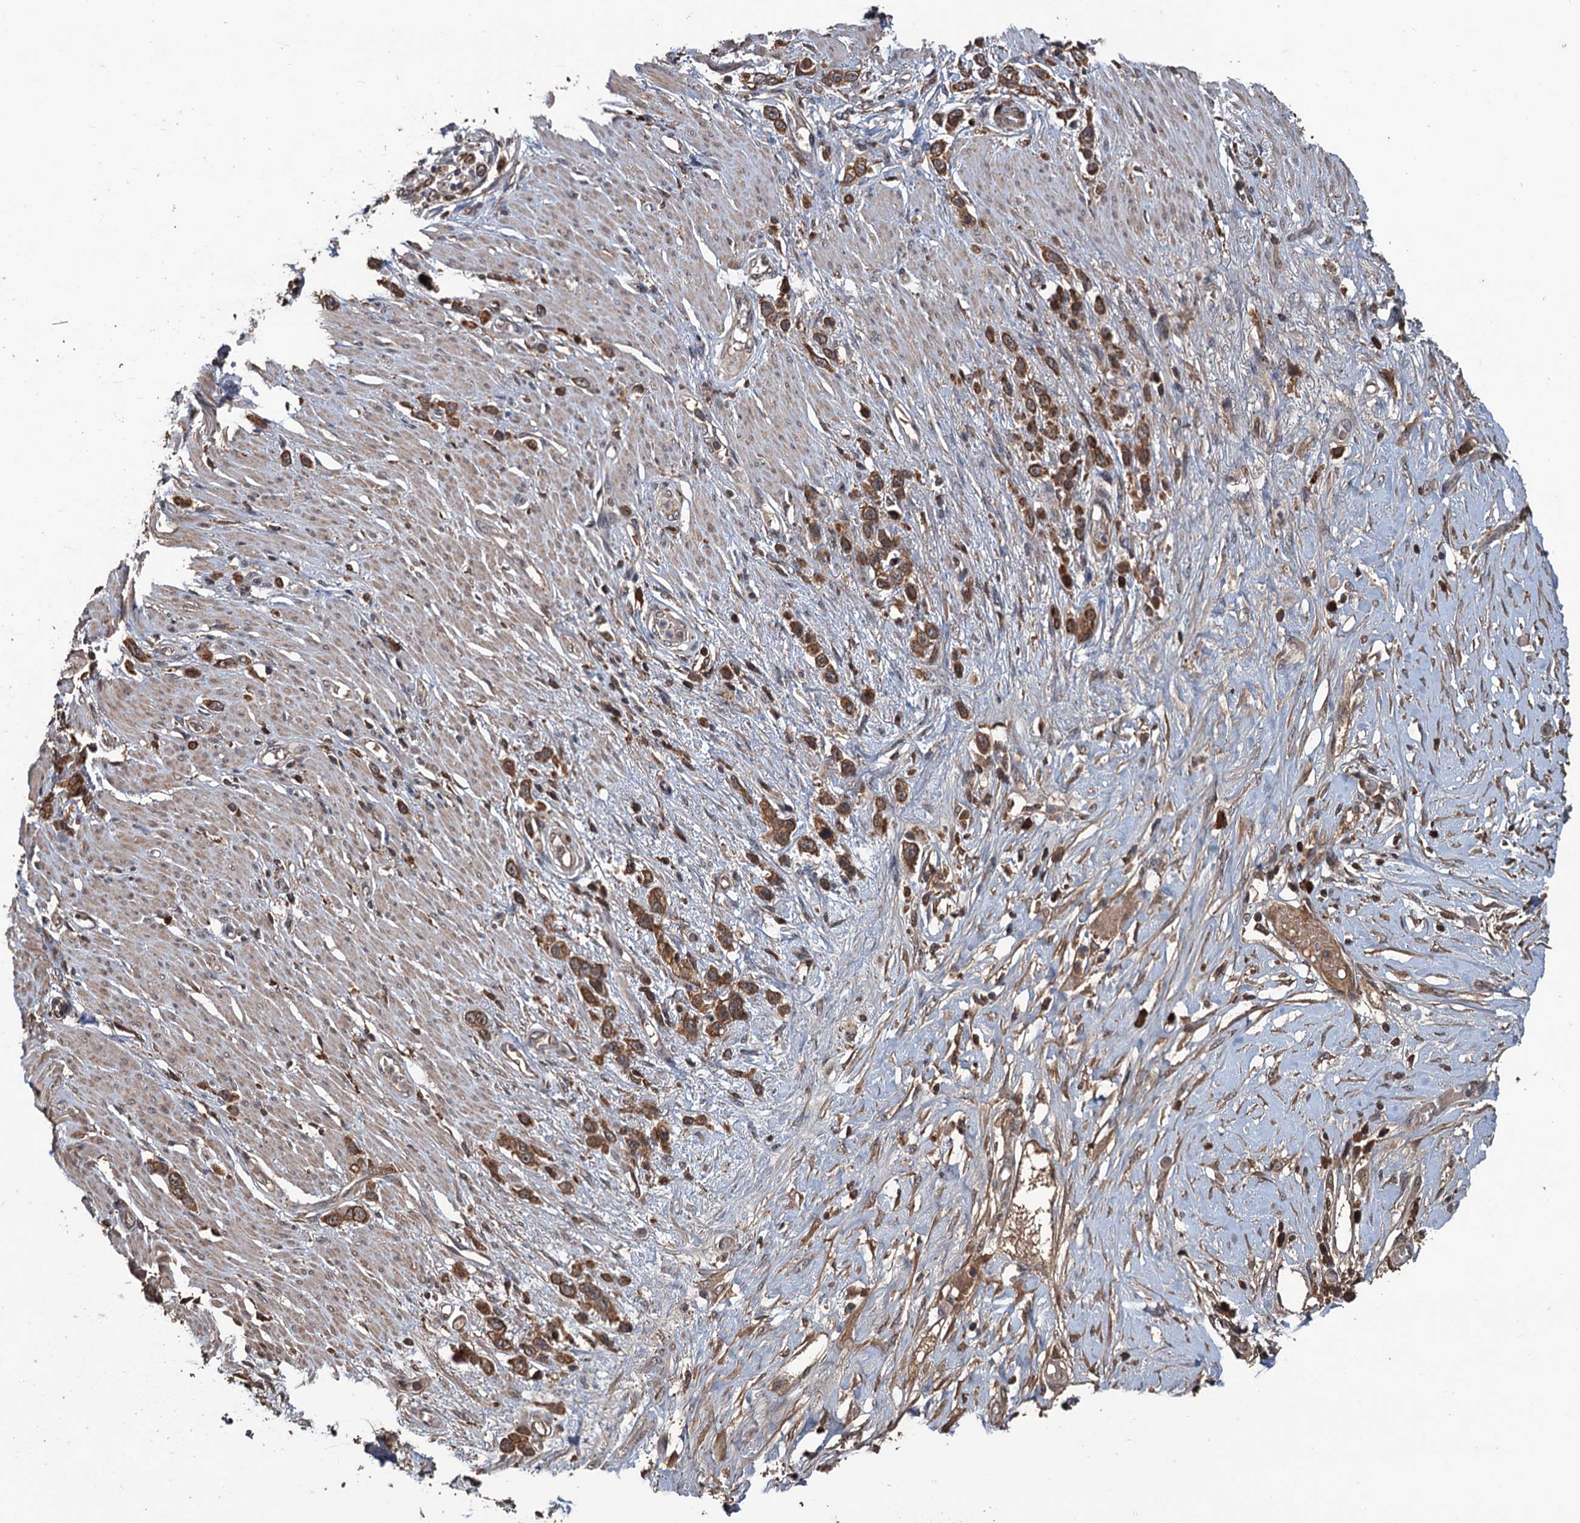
{"staining": {"intensity": "strong", "quantity": ">75%", "location": "cytoplasmic/membranous"}, "tissue": "stomach cancer", "cell_type": "Tumor cells", "image_type": "cancer", "snomed": [{"axis": "morphology", "description": "Adenocarcinoma, NOS"}, {"axis": "morphology", "description": "Adenocarcinoma, High grade"}, {"axis": "topography", "description": "Stomach, upper"}, {"axis": "topography", "description": "Stomach, lower"}], "caption": "This is a histology image of IHC staining of adenocarcinoma (stomach), which shows strong expression in the cytoplasmic/membranous of tumor cells.", "gene": "ZNF438", "patient": {"sex": "female", "age": 65}}